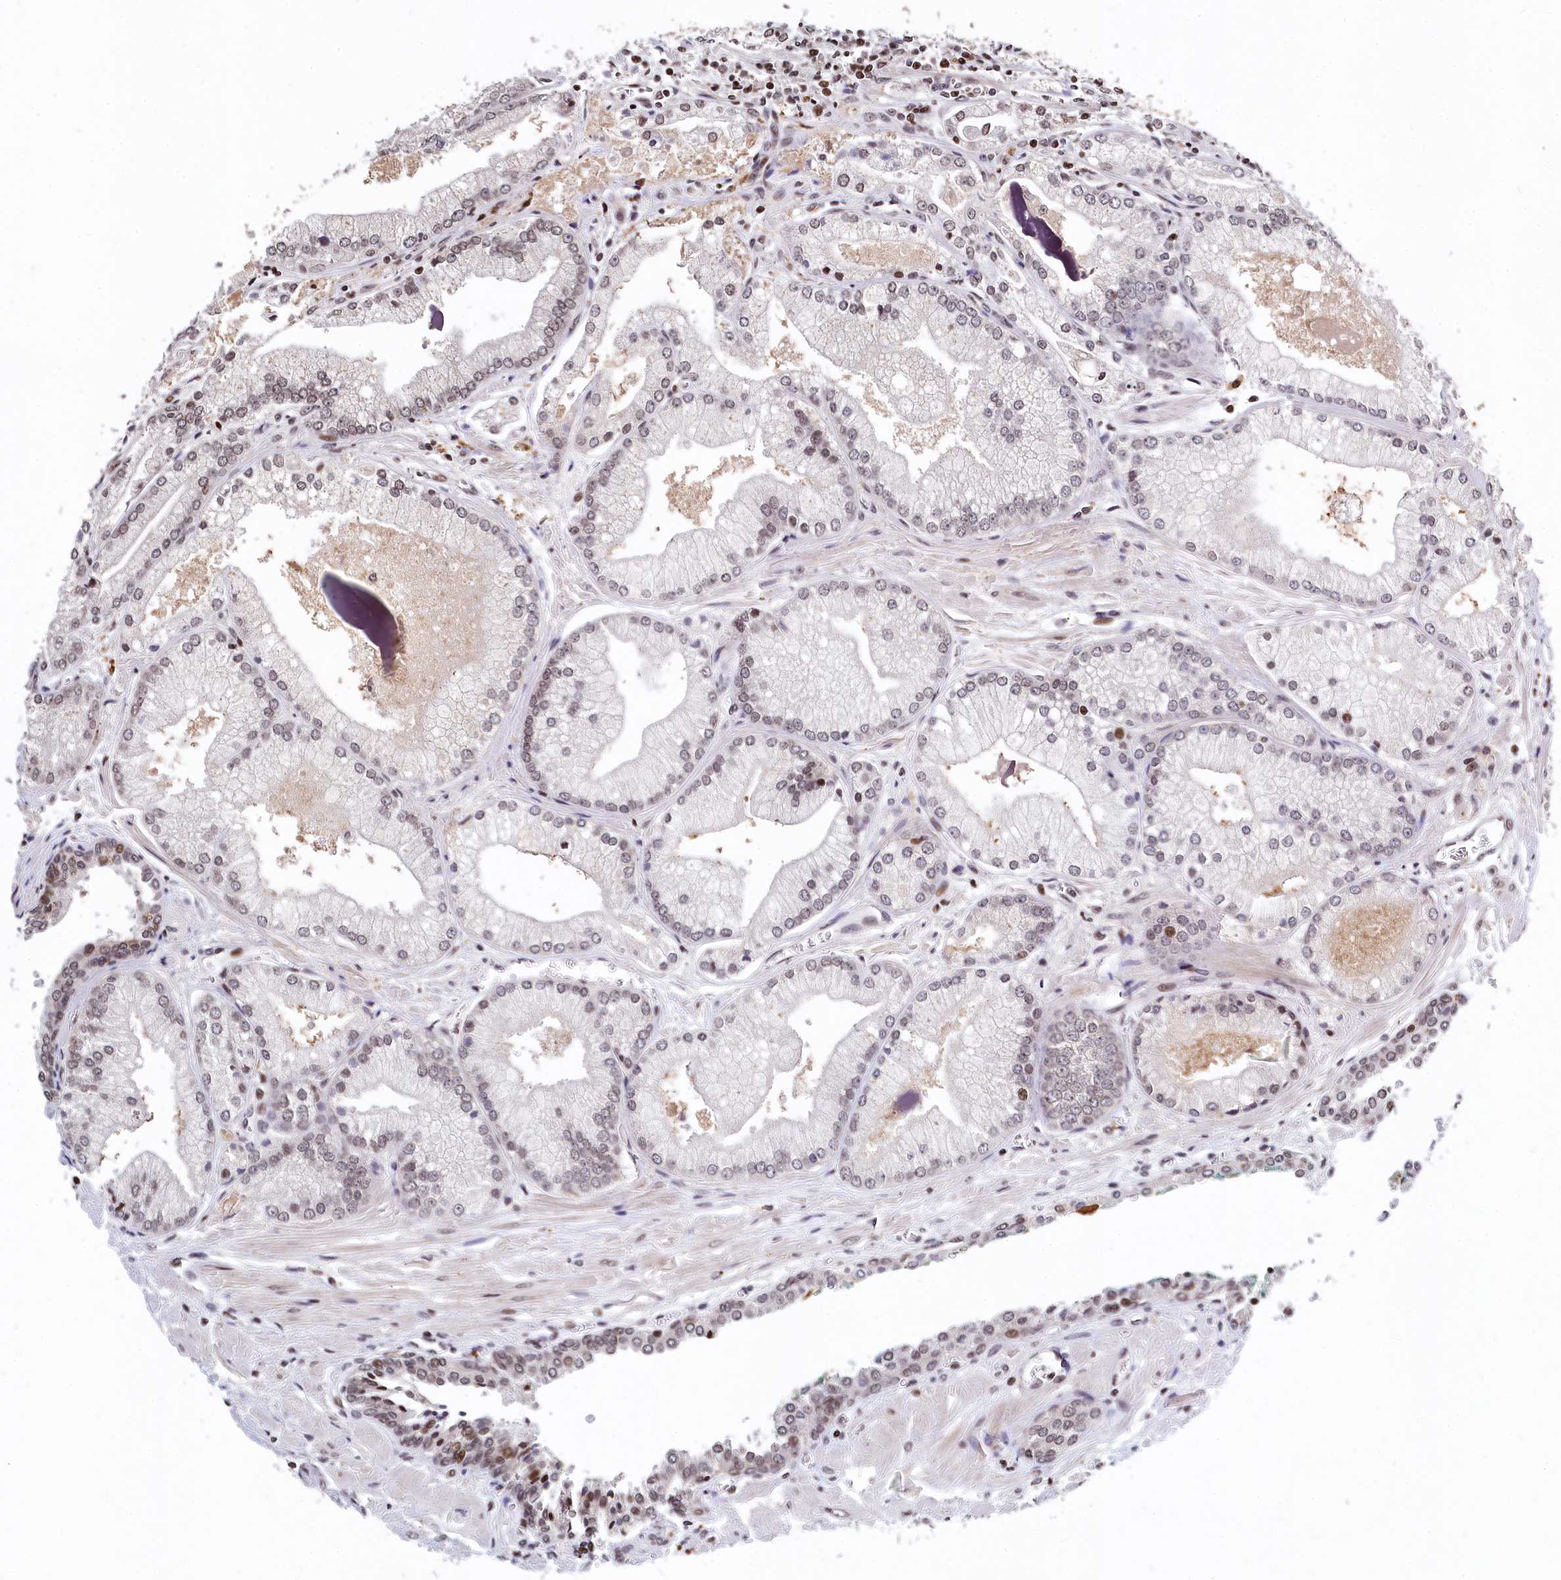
{"staining": {"intensity": "weak", "quantity": "25%-75%", "location": "nuclear"}, "tissue": "prostate cancer", "cell_type": "Tumor cells", "image_type": "cancer", "snomed": [{"axis": "morphology", "description": "Adenocarcinoma, Low grade"}, {"axis": "topography", "description": "Prostate"}], "caption": "Immunohistochemistry photomicrograph of human prostate cancer (adenocarcinoma (low-grade)) stained for a protein (brown), which demonstrates low levels of weak nuclear positivity in about 25%-75% of tumor cells.", "gene": "FAM217B", "patient": {"sex": "male", "age": 67}}